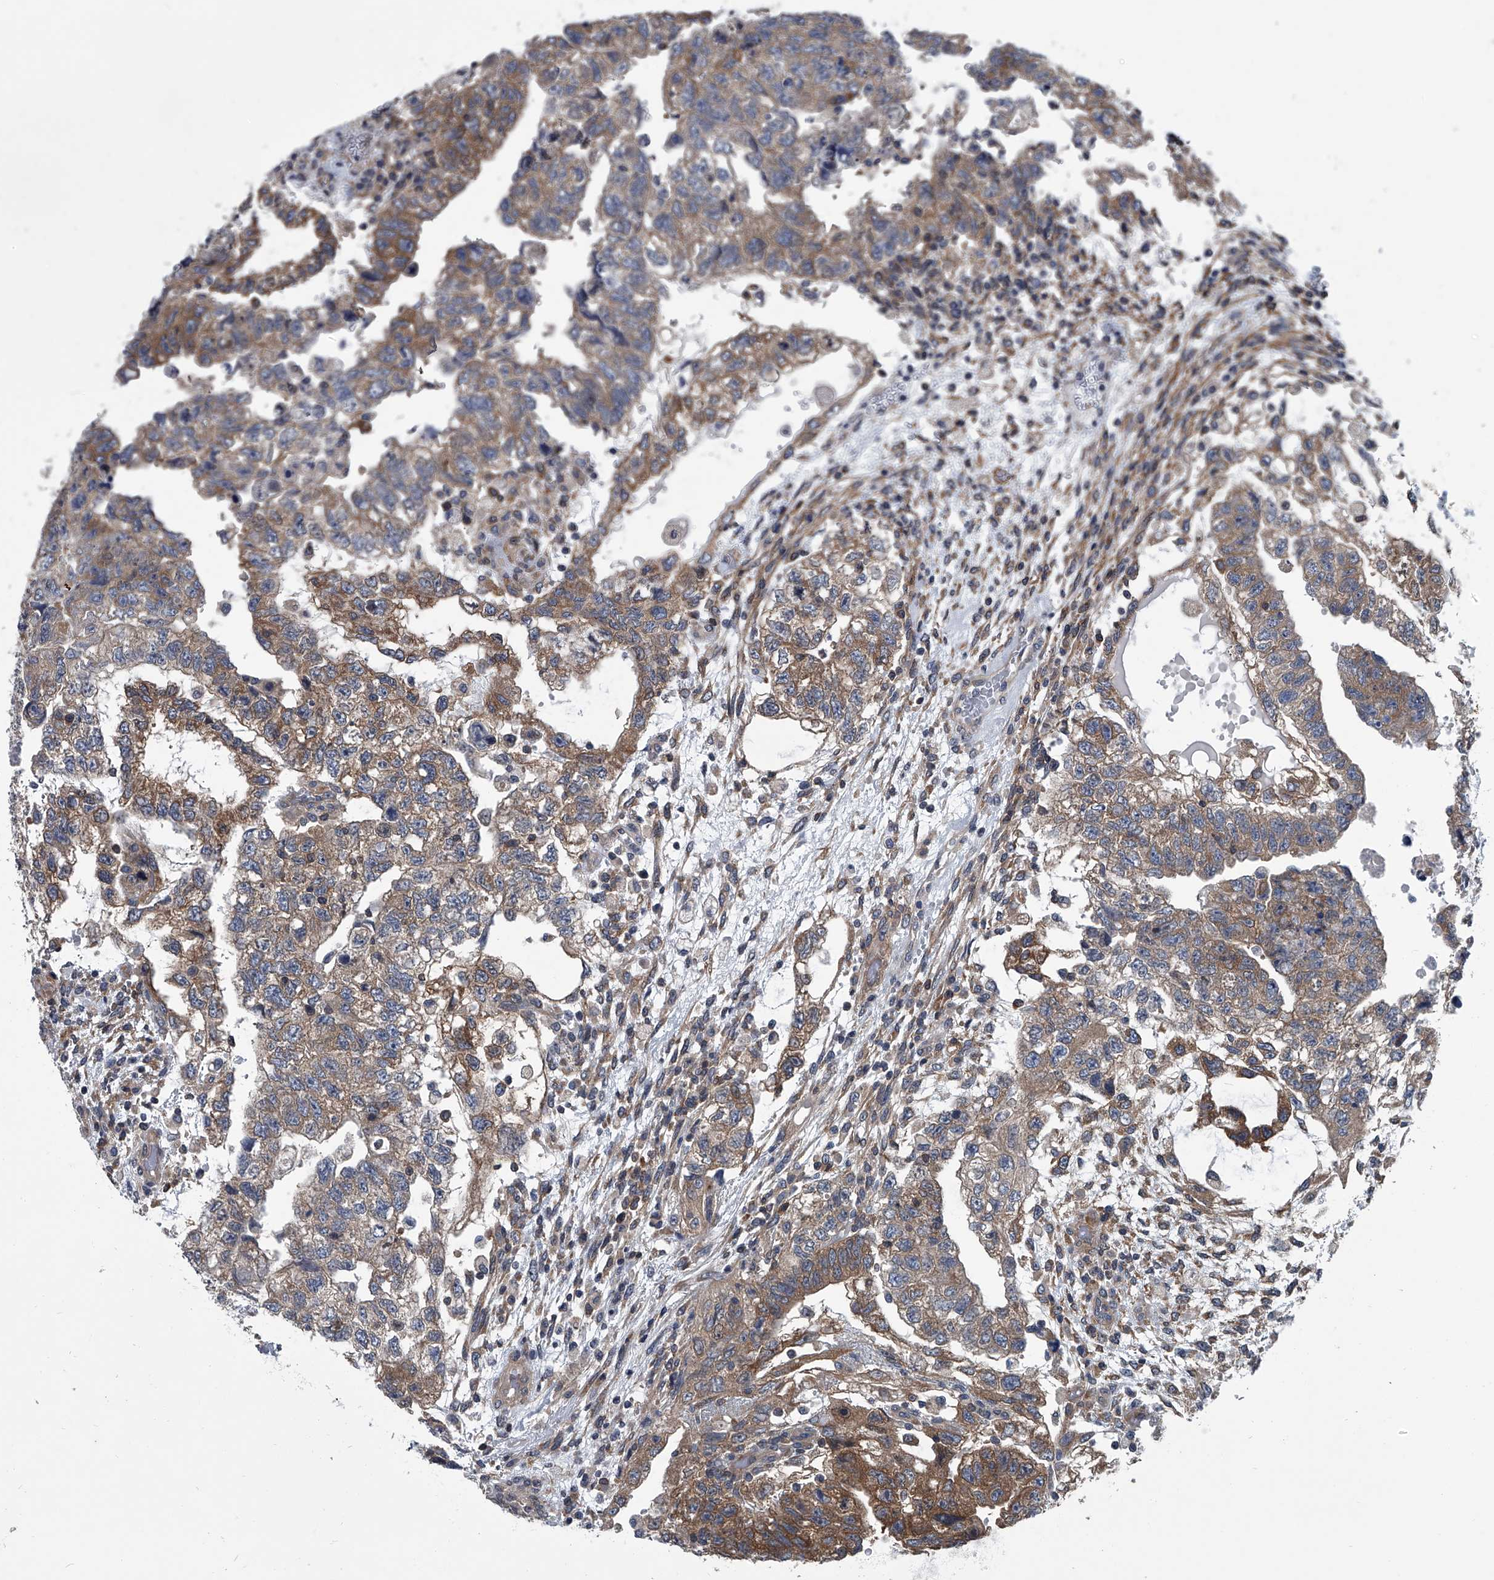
{"staining": {"intensity": "moderate", "quantity": ">75%", "location": "cytoplasmic/membranous"}, "tissue": "testis cancer", "cell_type": "Tumor cells", "image_type": "cancer", "snomed": [{"axis": "morphology", "description": "Carcinoma, Embryonal, NOS"}, {"axis": "topography", "description": "Testis"}], "caption": "Testis embryonal carcinoma tissue displays moderate cytoplasmic/membranous staining in about >75% of tumor cells, visualized by immunohistochemistry. The staining was performed using DAB to visualize the protein expression in brown, while the nuclei were stained in blue with hematoxylin (Magnification: 20x).", "gene": "PPP2R5D", "patient": {"sex": "male", "age": 36}}